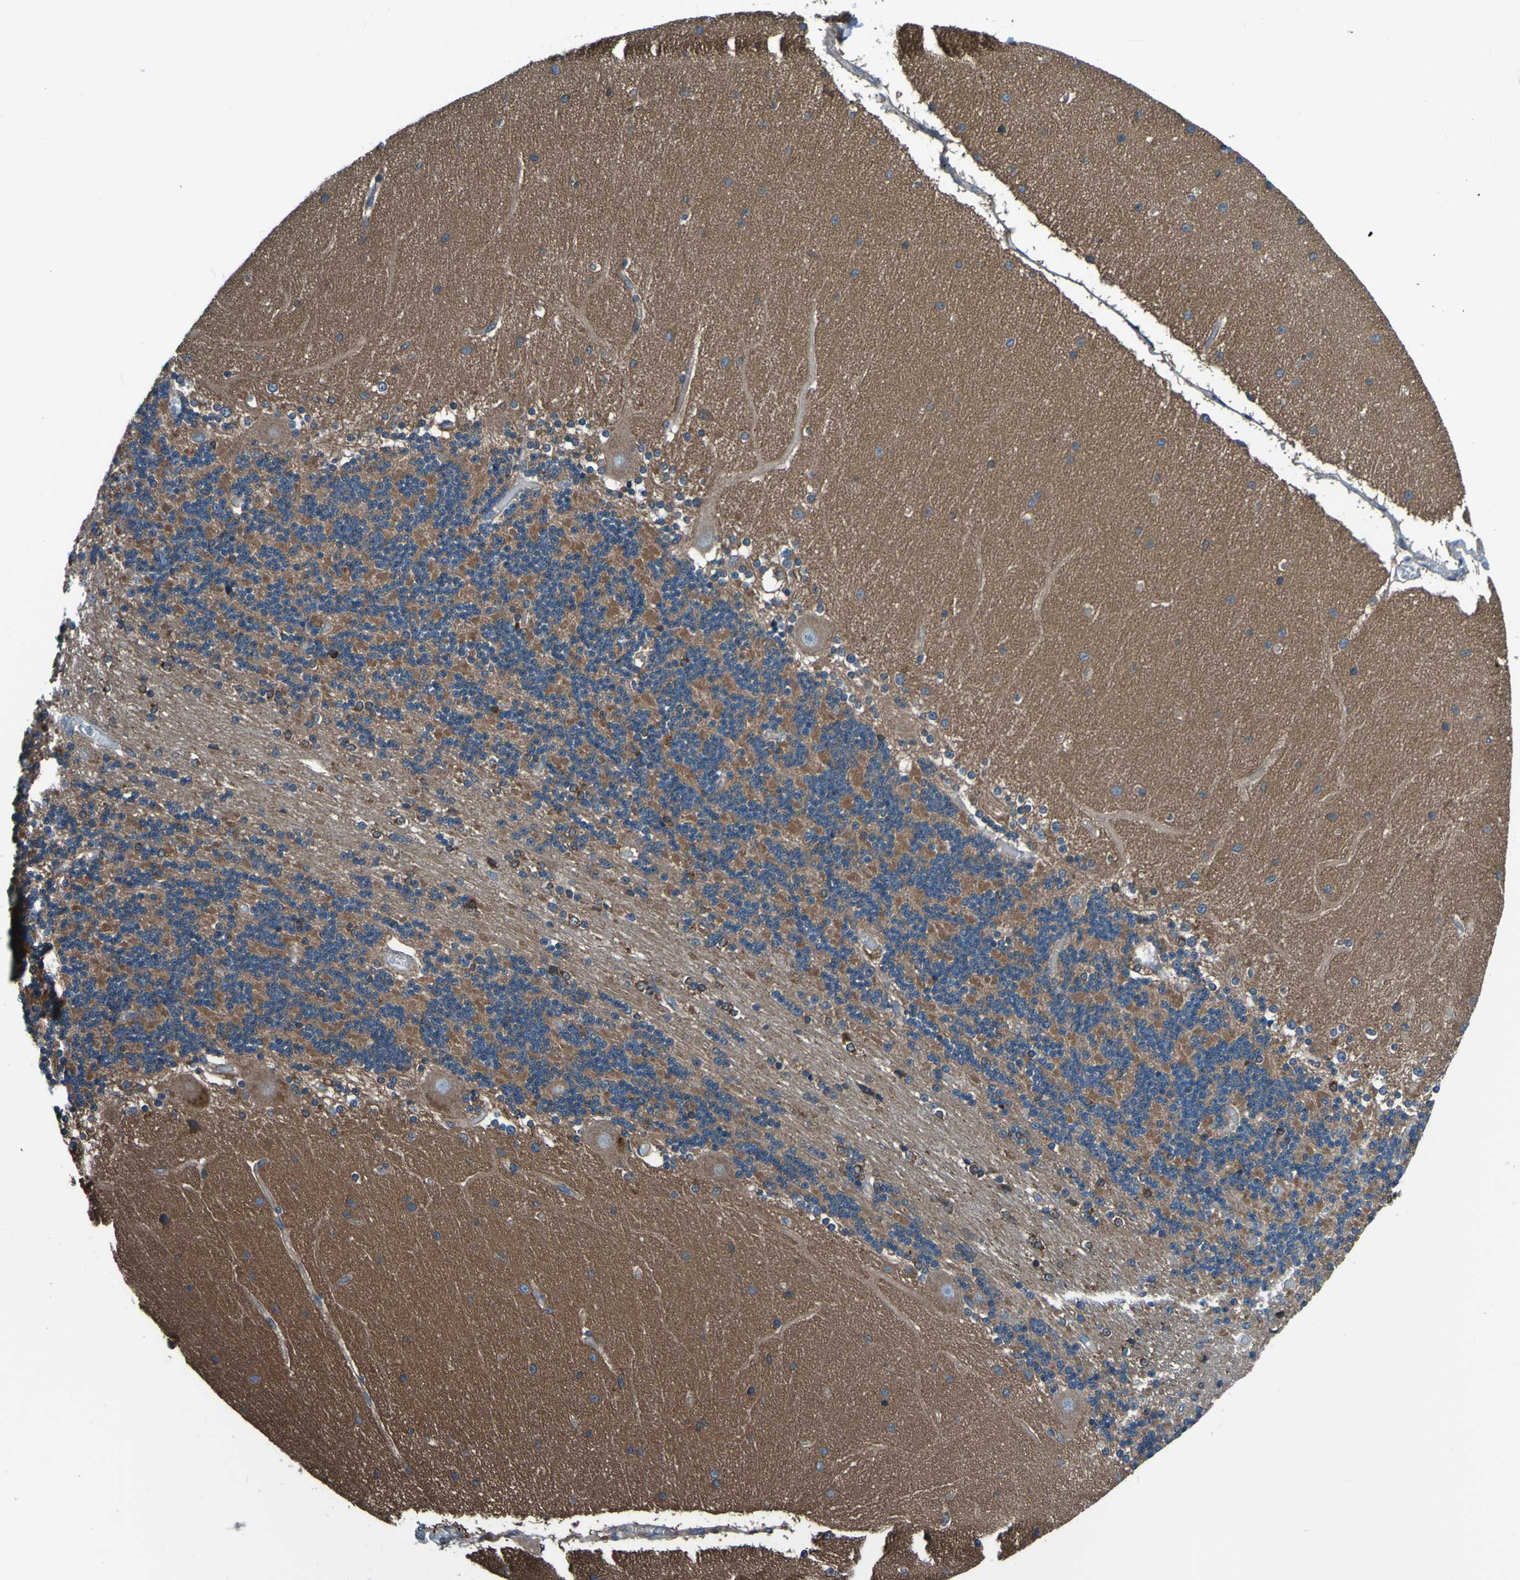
{"staining": {"intensity": "moderate", "quantity": ">75%", "location": "cytoplasmic/membranous"}, "tissue": "cerebellum", "cell_type": "Cells in granular layer", "image_type": "normal", "snomed": [{"axis": "morphology", "description": "Normal tissue, NOS"}, {"axis": "topography", "description": "Cerebellum"}], "caption": "A micrograph of cerebellum stained for a protein demonstrates moderate cytoplasmic/membranous brown staining in cells in granular layer.", "gene": "RAB5B", "patient": {"sex": "female", "age": 54}}